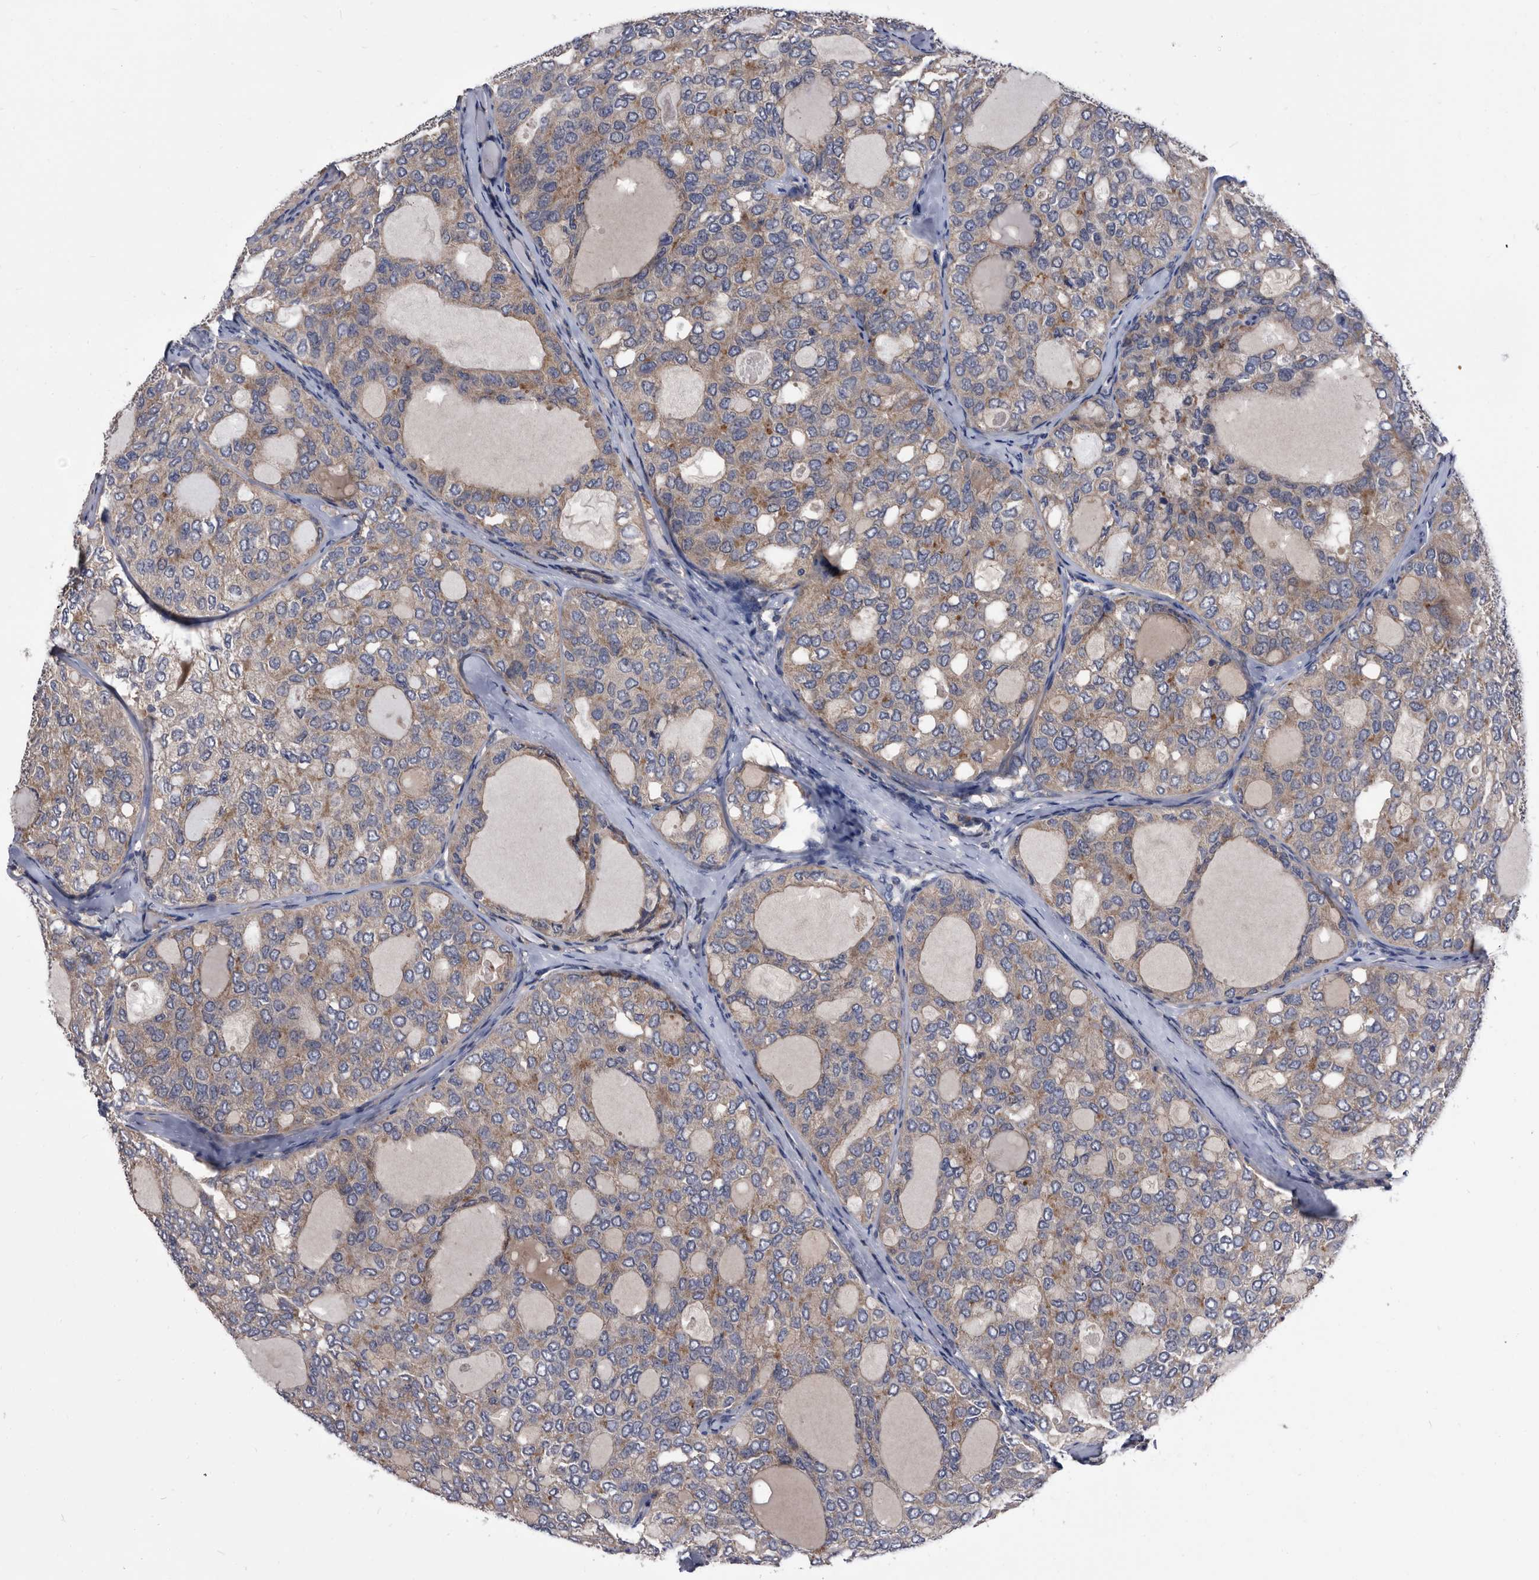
{"staining": {"intensity": "weak", "quantity": ">75%", "location": "cytoplasmic/membranous"}, "tissue": "thyroid cancer", "cell_type": "Tumor cells", "image_type": "cancer", "snomed": [{"axis": "morphology", "description": "Follicular adenoma carcinoma, NOS"}, {"axis": "topography", "description": "Thyroid gland"}], "caption": "There is low levels of weak cytoplasmic/membranous positivity in tumor cells of follicular adenoma carcinoma (thyroid), as demonstrated by immunohistochemical staining (brown color).", "gene": "DTNBP1", "patient": {"sex": "male", "age": 75}}